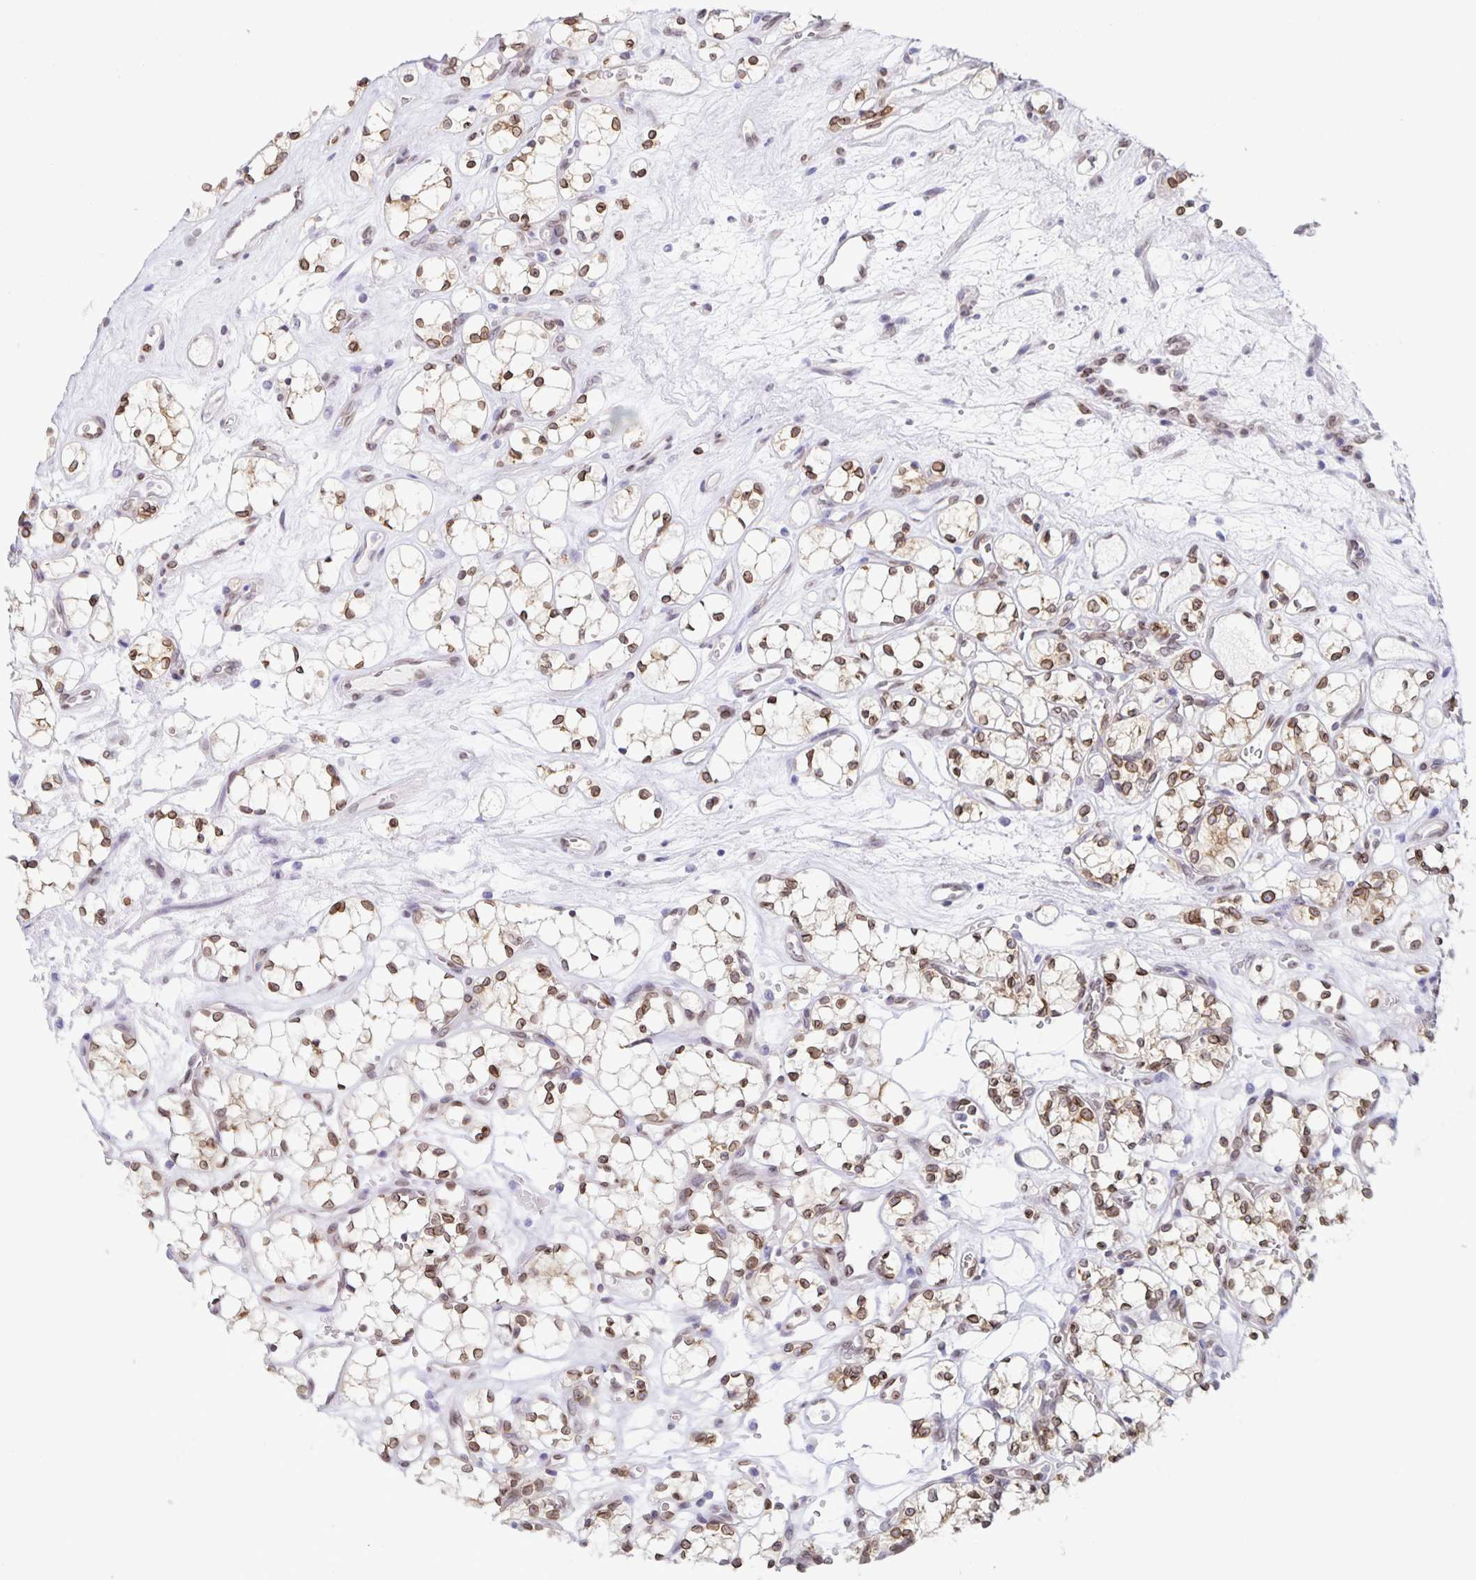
{"staining": {"intensity": "moderate", "quantity": ">75%", "location": "cytoplasmic/membranous,nuclear"}, "tissue": "renal cancer", "cell_type": "Tumor cells", "image_type": "cancer", "snomed": [{"axis": "morphology", "description": "Adenocarcinoma, NOS"}, {"axis": "topography", "description": "Kidney"}], "caption": "Renal cancer (adenocarcinoma) stained for a protein (brown) demonstrates moderate cytoplasmic/membranous and nuclear positive expression in approximately >75% of tumor cells.", "gene": "SYNE2", "patient": {"sex": "female", "age": 69}}